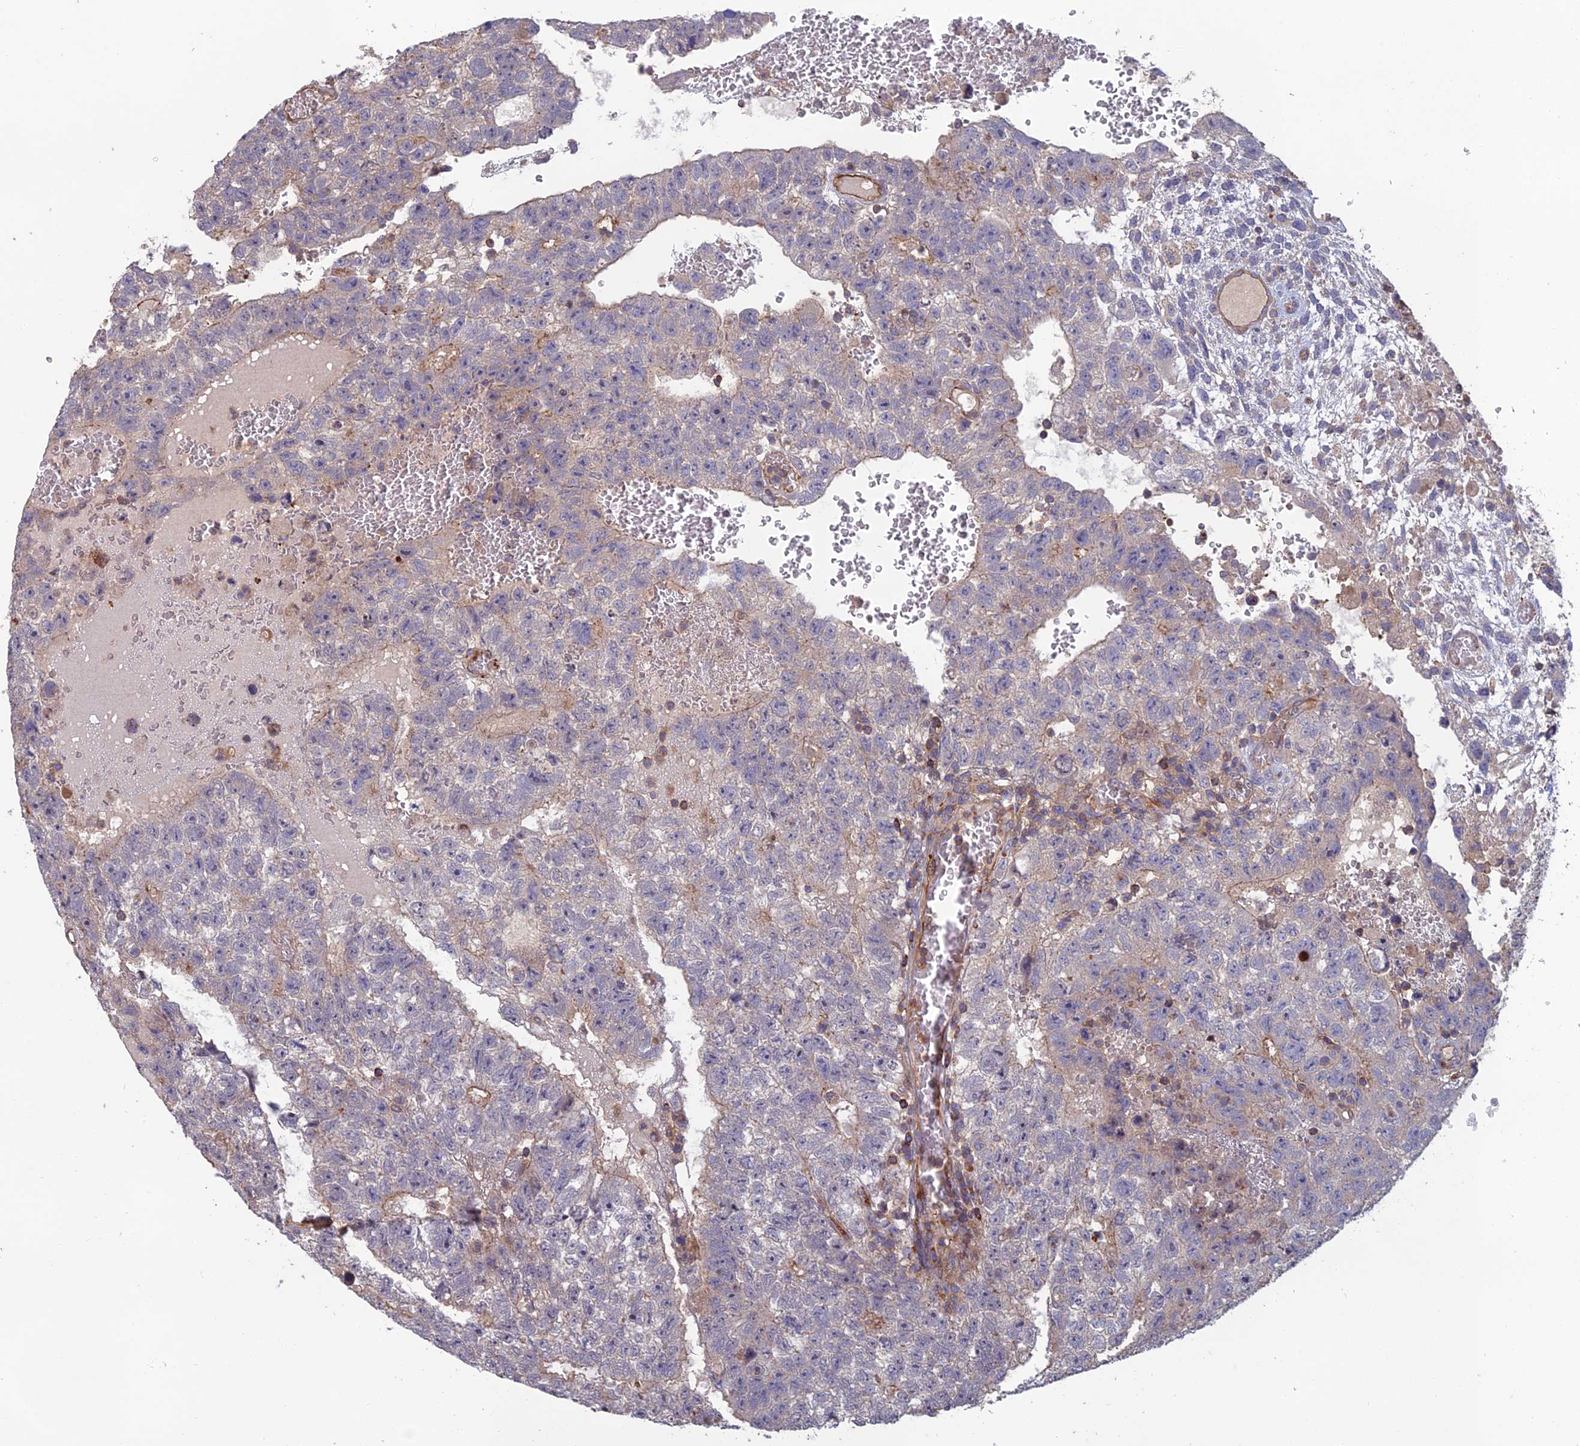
{"staining": {"intensity": "weak", "quantity": "<25%", "location": "cytoplasmic/membranous"}, "tissue": "testis cancer", "cell_type": "Tumor cells", "image_type": "cancer", "snomed": [{"axis": "morphology", "description": "Carcinoma, Embryonal, NOS"}, {"axis": "topography", "description": "Testis"}], "caption": "There is no significant expression in tumor cells of testis cancer. (Stains: DAB (3,3'-diaminobenzidine) immunohistochemistry (IHC) with hematoxylin counter stain, Microscopy: brightfield microscopy at high magnification).", "gene": "C15orf62", "patient": {"sex": "male", "age": 26}}